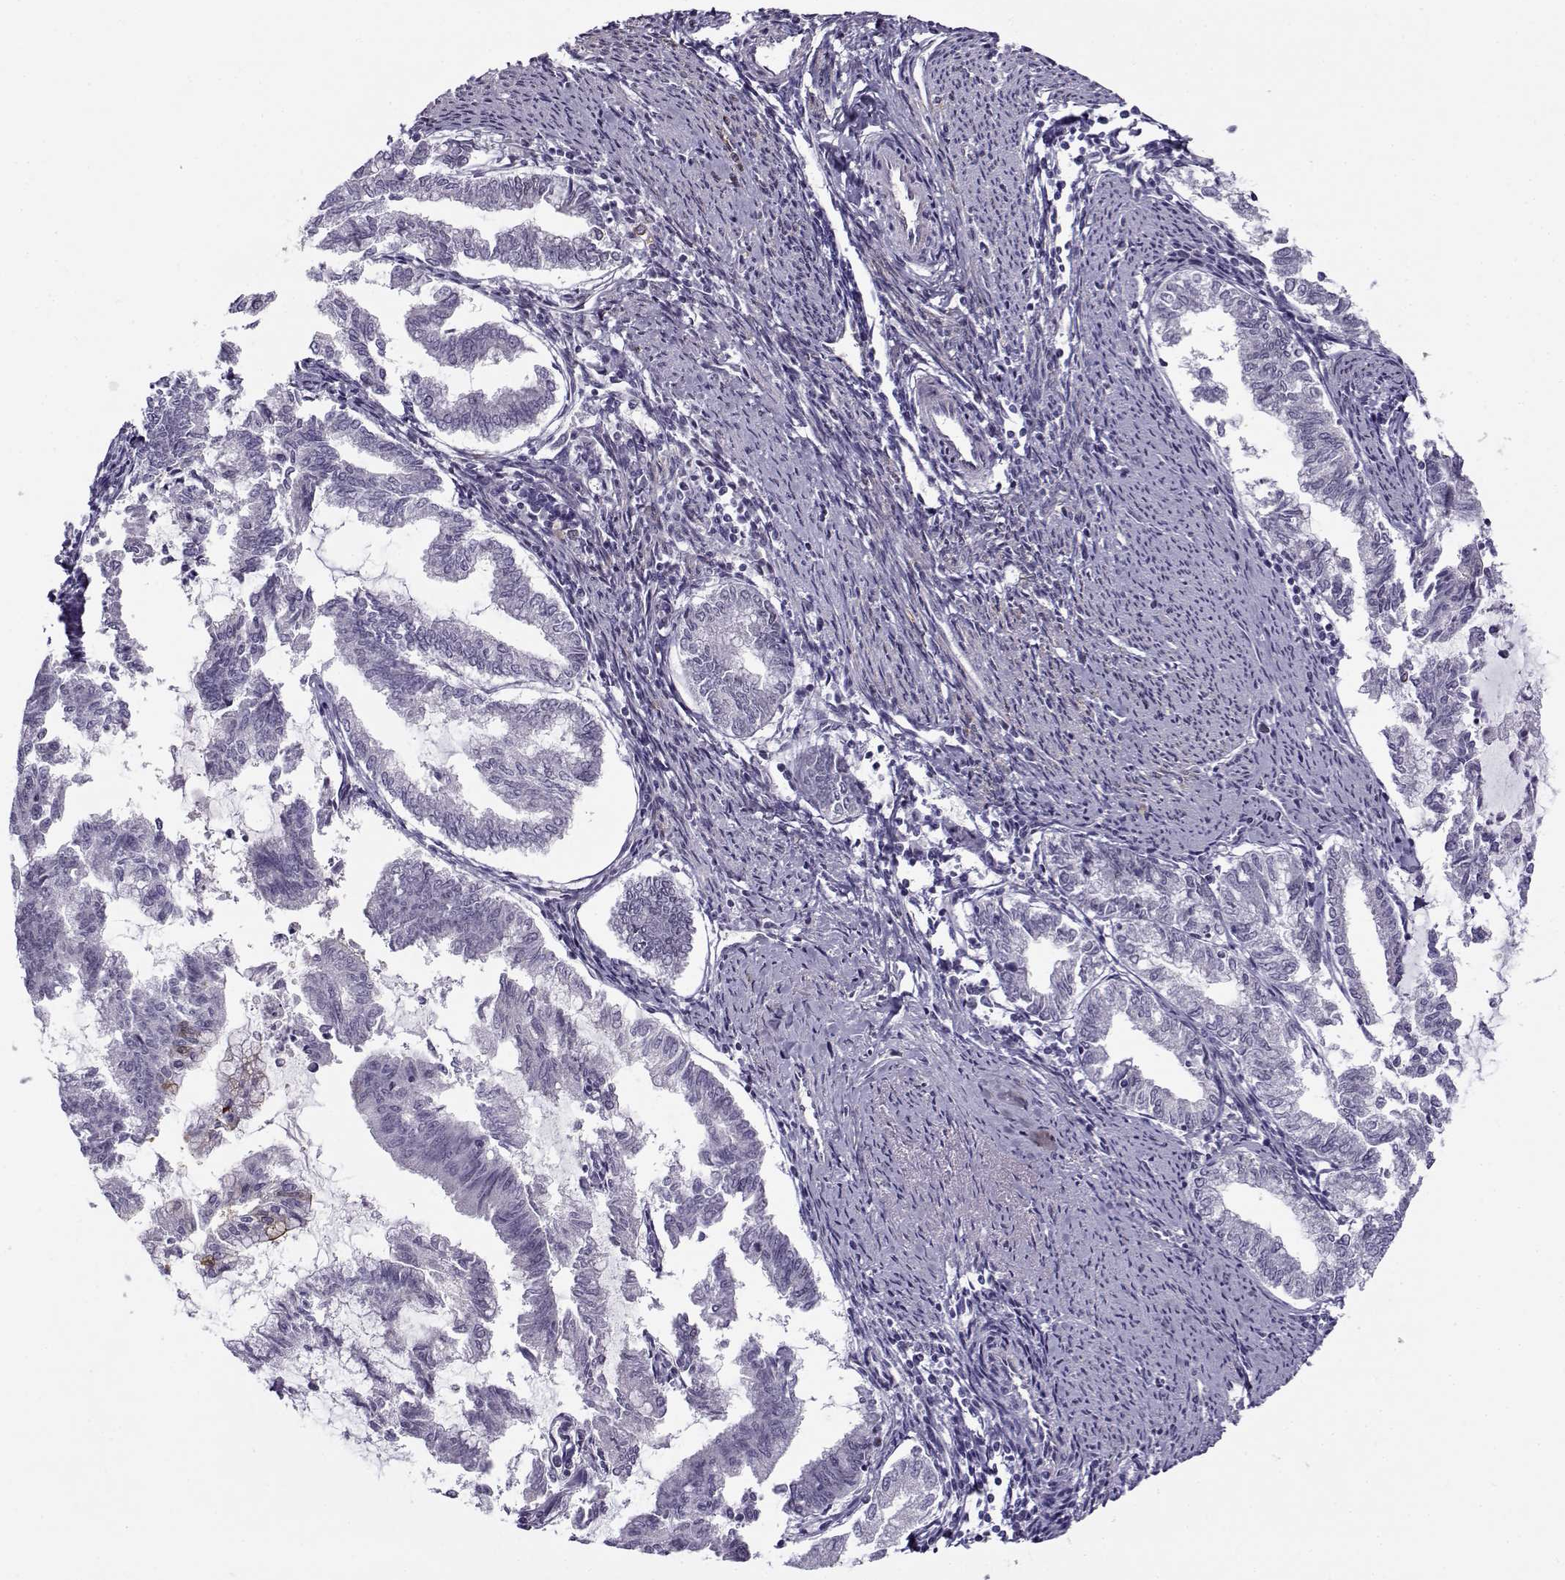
{"staining": {"intensity": "negative", "quantity": "none", "location": "none"}, "tissue": "endometrial cancer", "cell_type": "Tumor cells", "image_type": "cancer", "snomed": [{"axis": "morphology", "description": "Adenocarcinoma, NOS"}, {"axis": "topography", "description": "Endometrium"}], "caption": "Immunohistochemistry micrograph of neoplastic tissue: human endometrial cancer (adenocarcinoma) stained with DAB reveals no significant protein positivity in tumor cells.", "gene": "BACH1", "patient": {"sex": "female", "age": 79}}